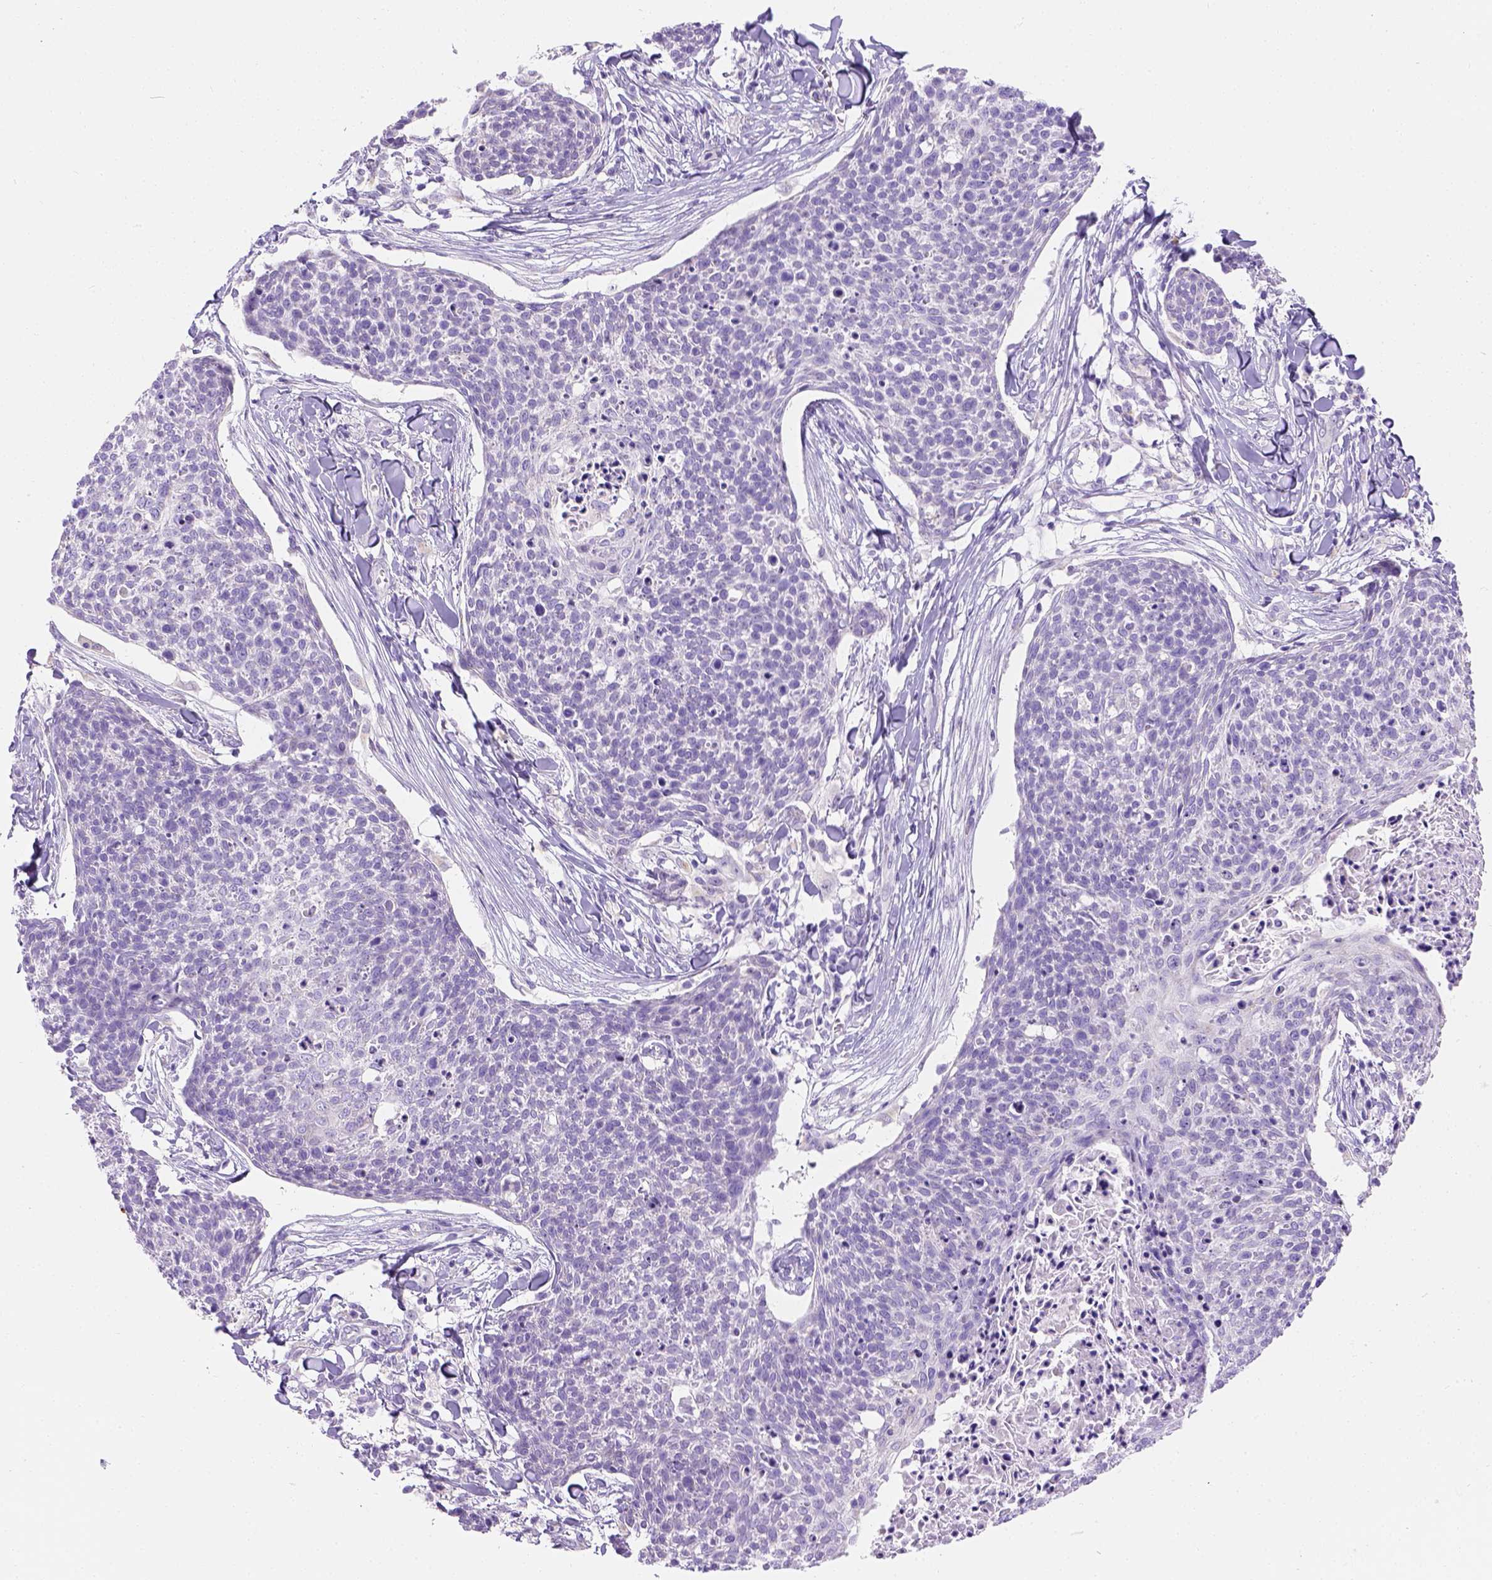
{"staining": {"intensity": "negative", "quantity": "none", "location": "none"}, "tissue": "skin cancer", "cell_type": "Tumor cells", "image_type": "cancer", "snomed": [{"axis": "morphology", "description": "Squamous cell carcinoma, NOS"}, {"axis": "topography", "description": "Skin"}, {"axis": "topography", "description": "Vulva"}], "caption": "Human skin squamous cell carcinoma stained for a protein using immunohistochemistry (IHC) shows no staining in tumor cells.", "gene": "PHF7", "patient": {"sex": "female", "age": 75}}